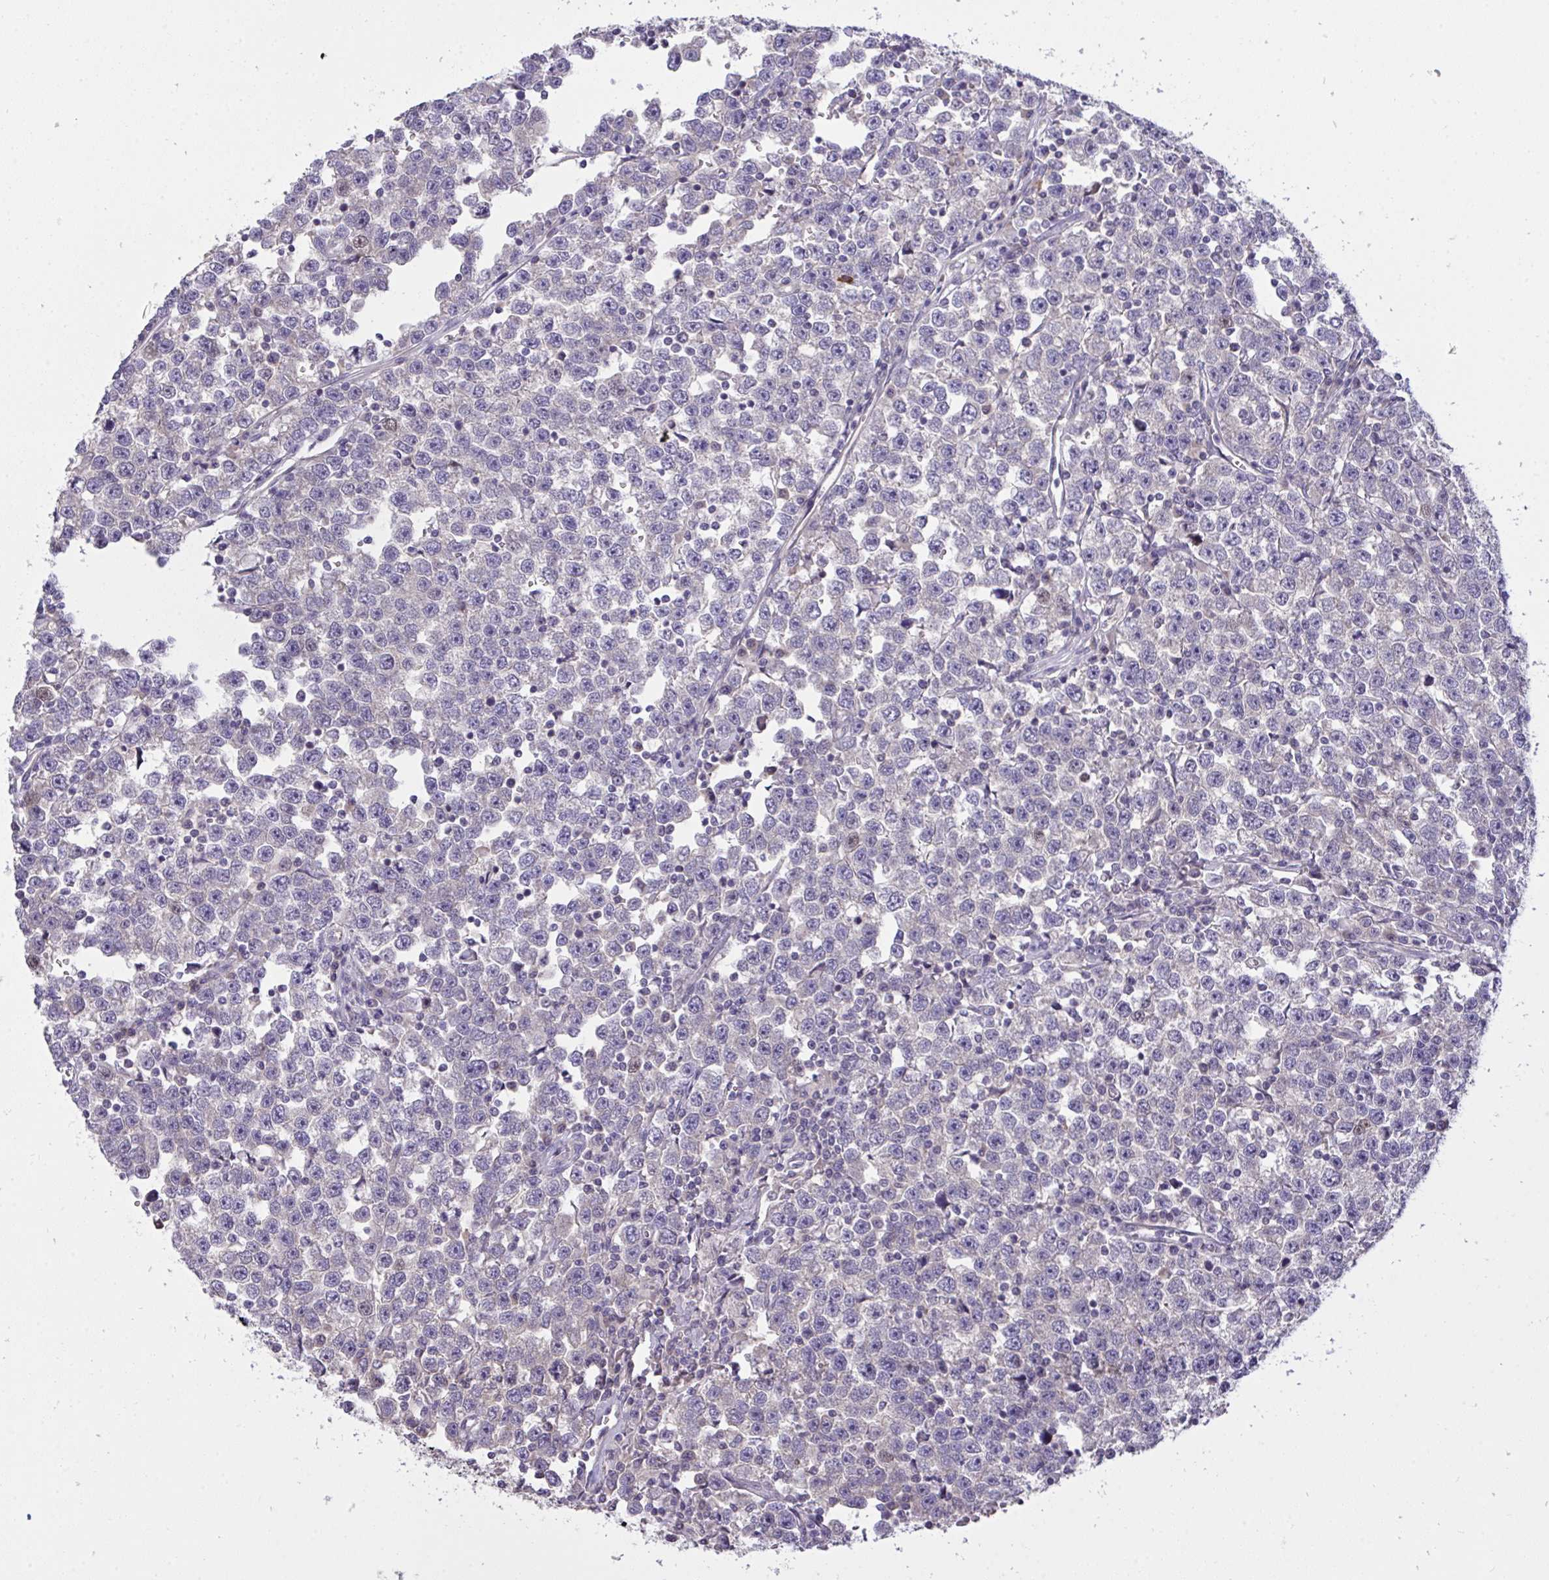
{"staining": {"intensity": "moderate", "quantity": "<25%", "location": "nuclear"}, "tissue": "testis cancer", "cell_type": "Tumor cells", "image_type": "cancer", "snomed": [{"axis": "morphology", "description": "Seminoma, NOS"}, {"axis": "topography", "description": "Testis"}], "caption": "Immunohistochemistry photomicrograph of neoplastic tissue: human testis cancer (seminoma) stained using immunohistochemistry (IHC) displays low levels of moderate protein expression localized specifically in the nuclear of tumor cells, appearing as a nuclear brown color.", "gene": "C19orf54", "patient": {"sex": "male", "age": 43}}